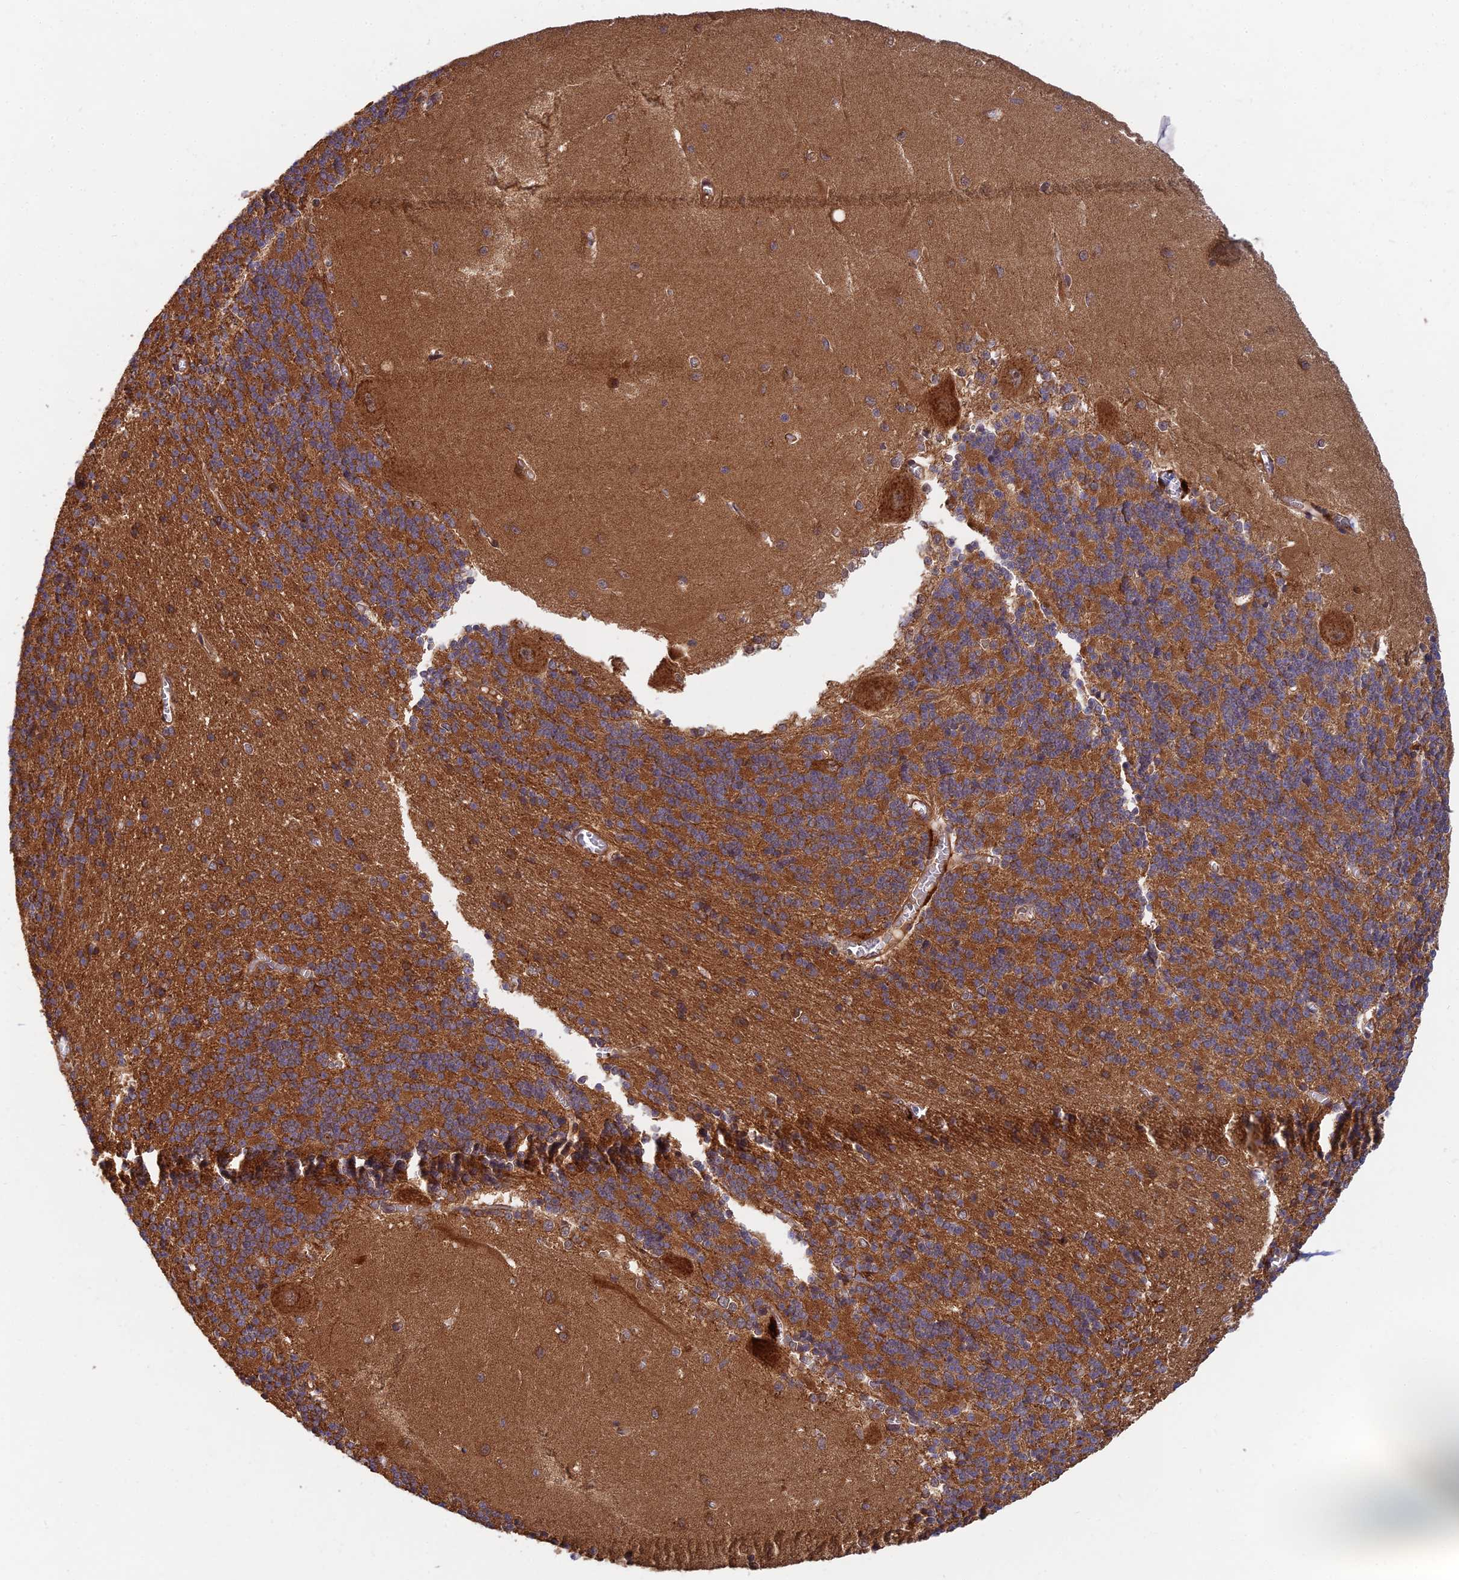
{"staining": {"intensity": "strong", "quantity": ">75%", "location": "cytoplasmic/membranous"}, "tissue": "cerebellum", "cell_type": "Cells in granular layer", "image_type": "normal", "snomed": [{"axis": "morphology", "description": "Normal tissue, NOS"}, {"axis": "topography", "description": "Cerebellum"}], "caption": "A high amount of strong cytoplasmic/membranous staining is appreciated in approximately >75% of cells in granular layer in benign cerebellum.", "gene": "RELCH", "patient": {"sex": "male", "age": 37}}